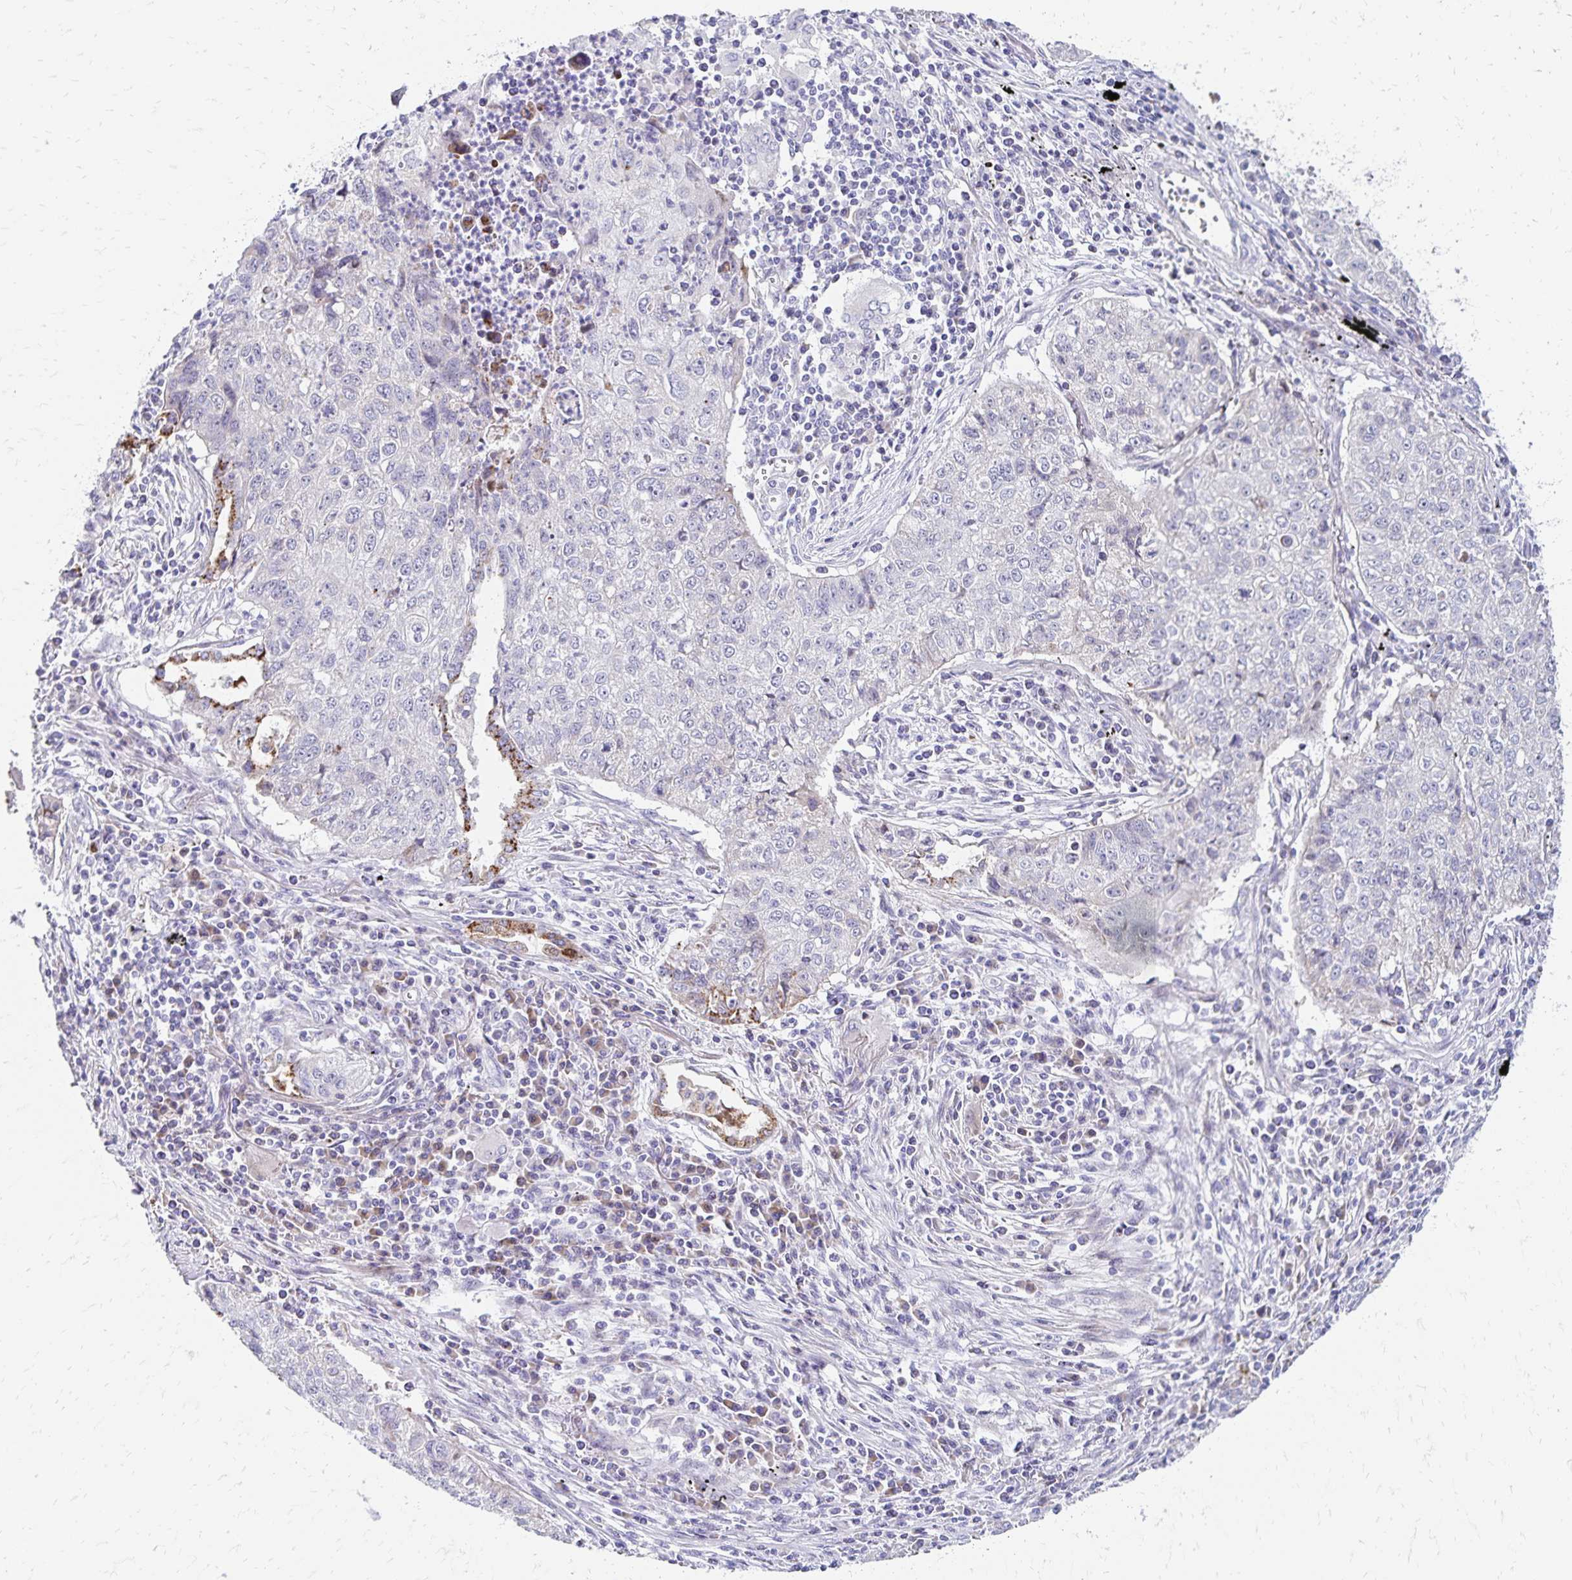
{"staining": {"intensity": "moderate", "quantity": "<25%", "location": "cytoplasmic/membranous"}, "tissue": "lung cancer", "cell_type": "Tumor cells", "image_type": "cancer", "snomed": [{"axis": "morphology", "description": "Normal morphology"}, {"axis": "morphology", "description": "Aneuploidy"}, {"axis": "morphology", "description": "Squamous cell carcinoma, NOS"}, {"axis": "topography", "description": "Lymph node"}, {"axis": "topography", "description": "Lung"}], "caption": "Protein expression analysis of human lung cancer (aneuploidy) reveals moderate cytoplasmic/membranous positivity in approximately <25% of tumor cells.", "gene": "NECAP1", "patient": {"sex": "female", "age": 76}}